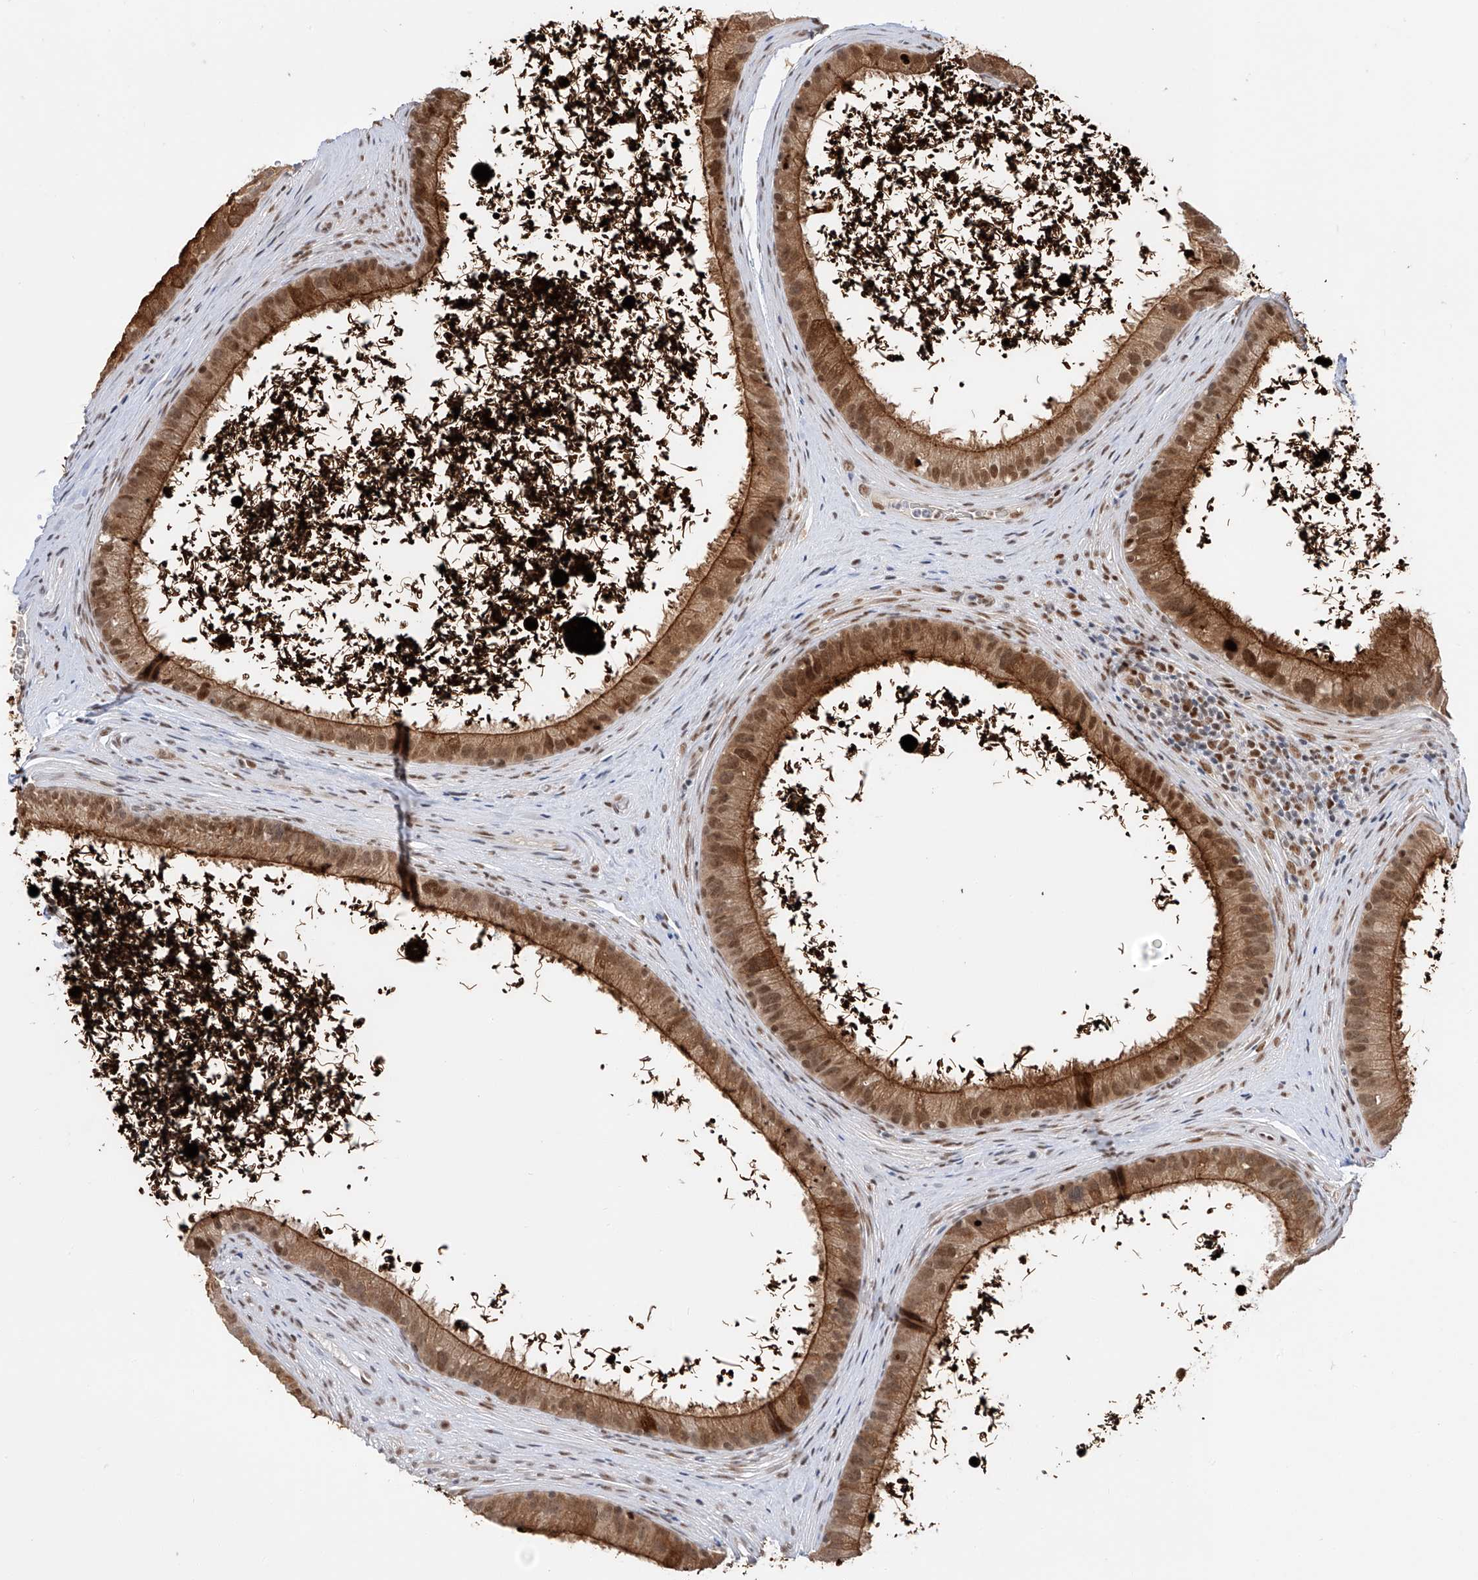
{"staining": {"intensity": "moderate", "quantity": ">75%", "location": "cytoplasmic/membranous,nuclear"}, "tissue": "epididymis", "cell_type": "Glandular cells", "image_type": "normal", "snomed": [{"axis": "morphology", "description": "Normal tissue, NOS"}, {"axis": "topography", "description": "Epididymis, spermatic cord, NOS"}], "caption": "Human epididymis stained with a brown dye displays moderate cytoplasmic/membranous,nuclear positive staining in approximately >75% of glandular cells.", "gene": "POGK", "patient": {"sex": "male", "age": 50}}